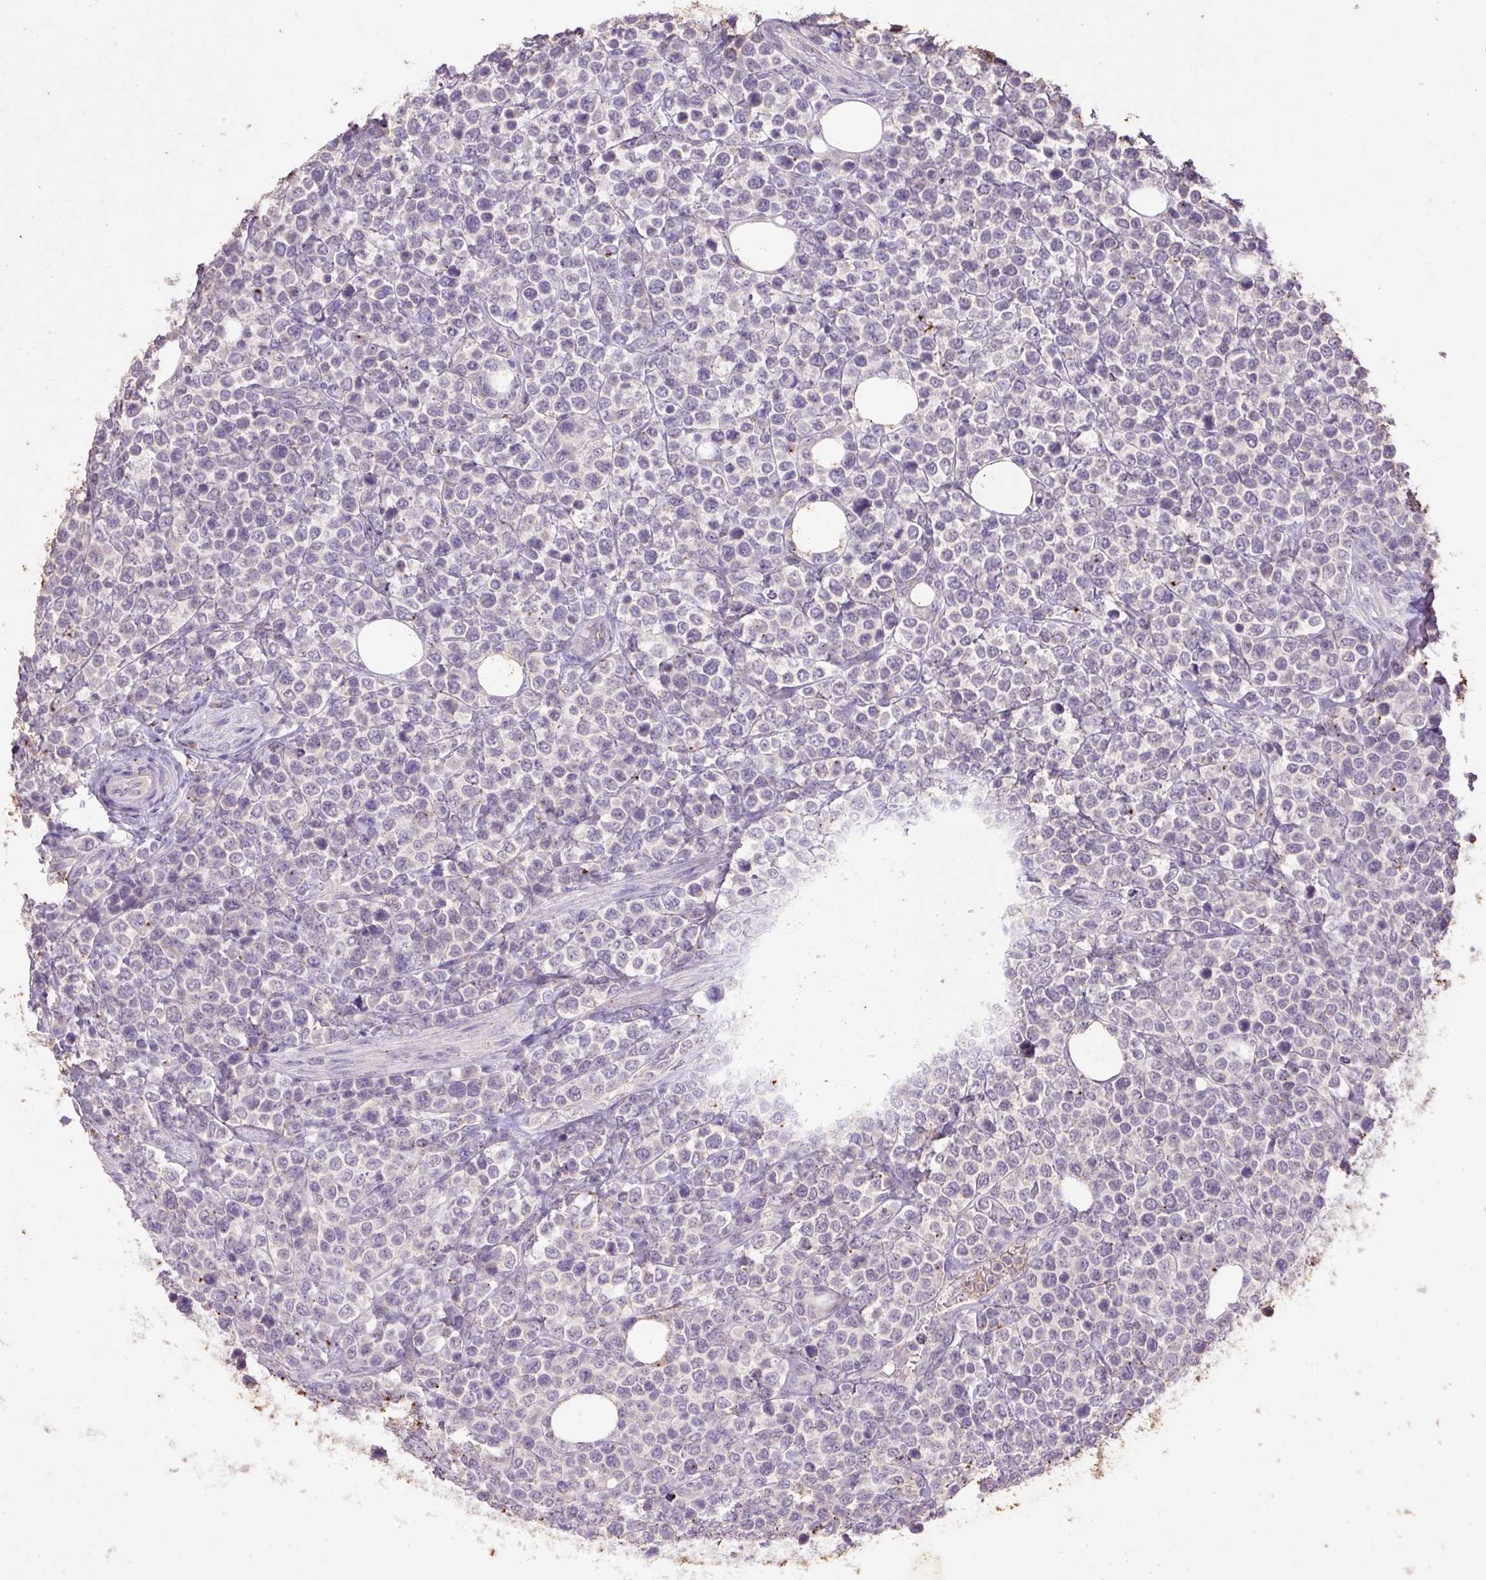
{"staining": {"intensity": "negative", "quantity": "none", "location": "none"}, "tissue": "lymphoma", "cell_type": "Tumor cells", "image_type": "cancer", "snomed": [{"axis": "morphology", "description": "Malignant lymphoma, non-Hodgkin's type, Low grade"}, {"axis": "topography", "description": "Lymph node"}], "caption": "An image of malignant lymphoma, non-Hodgkin's type (low-grade) stained for a protein reveals no brown staining in tumor cells. (DAB (3,3'-diaminobenzidine) IHC, high magnification).", "gene": "LRTM2", "patient": {"sex": "male", "age": 60}}